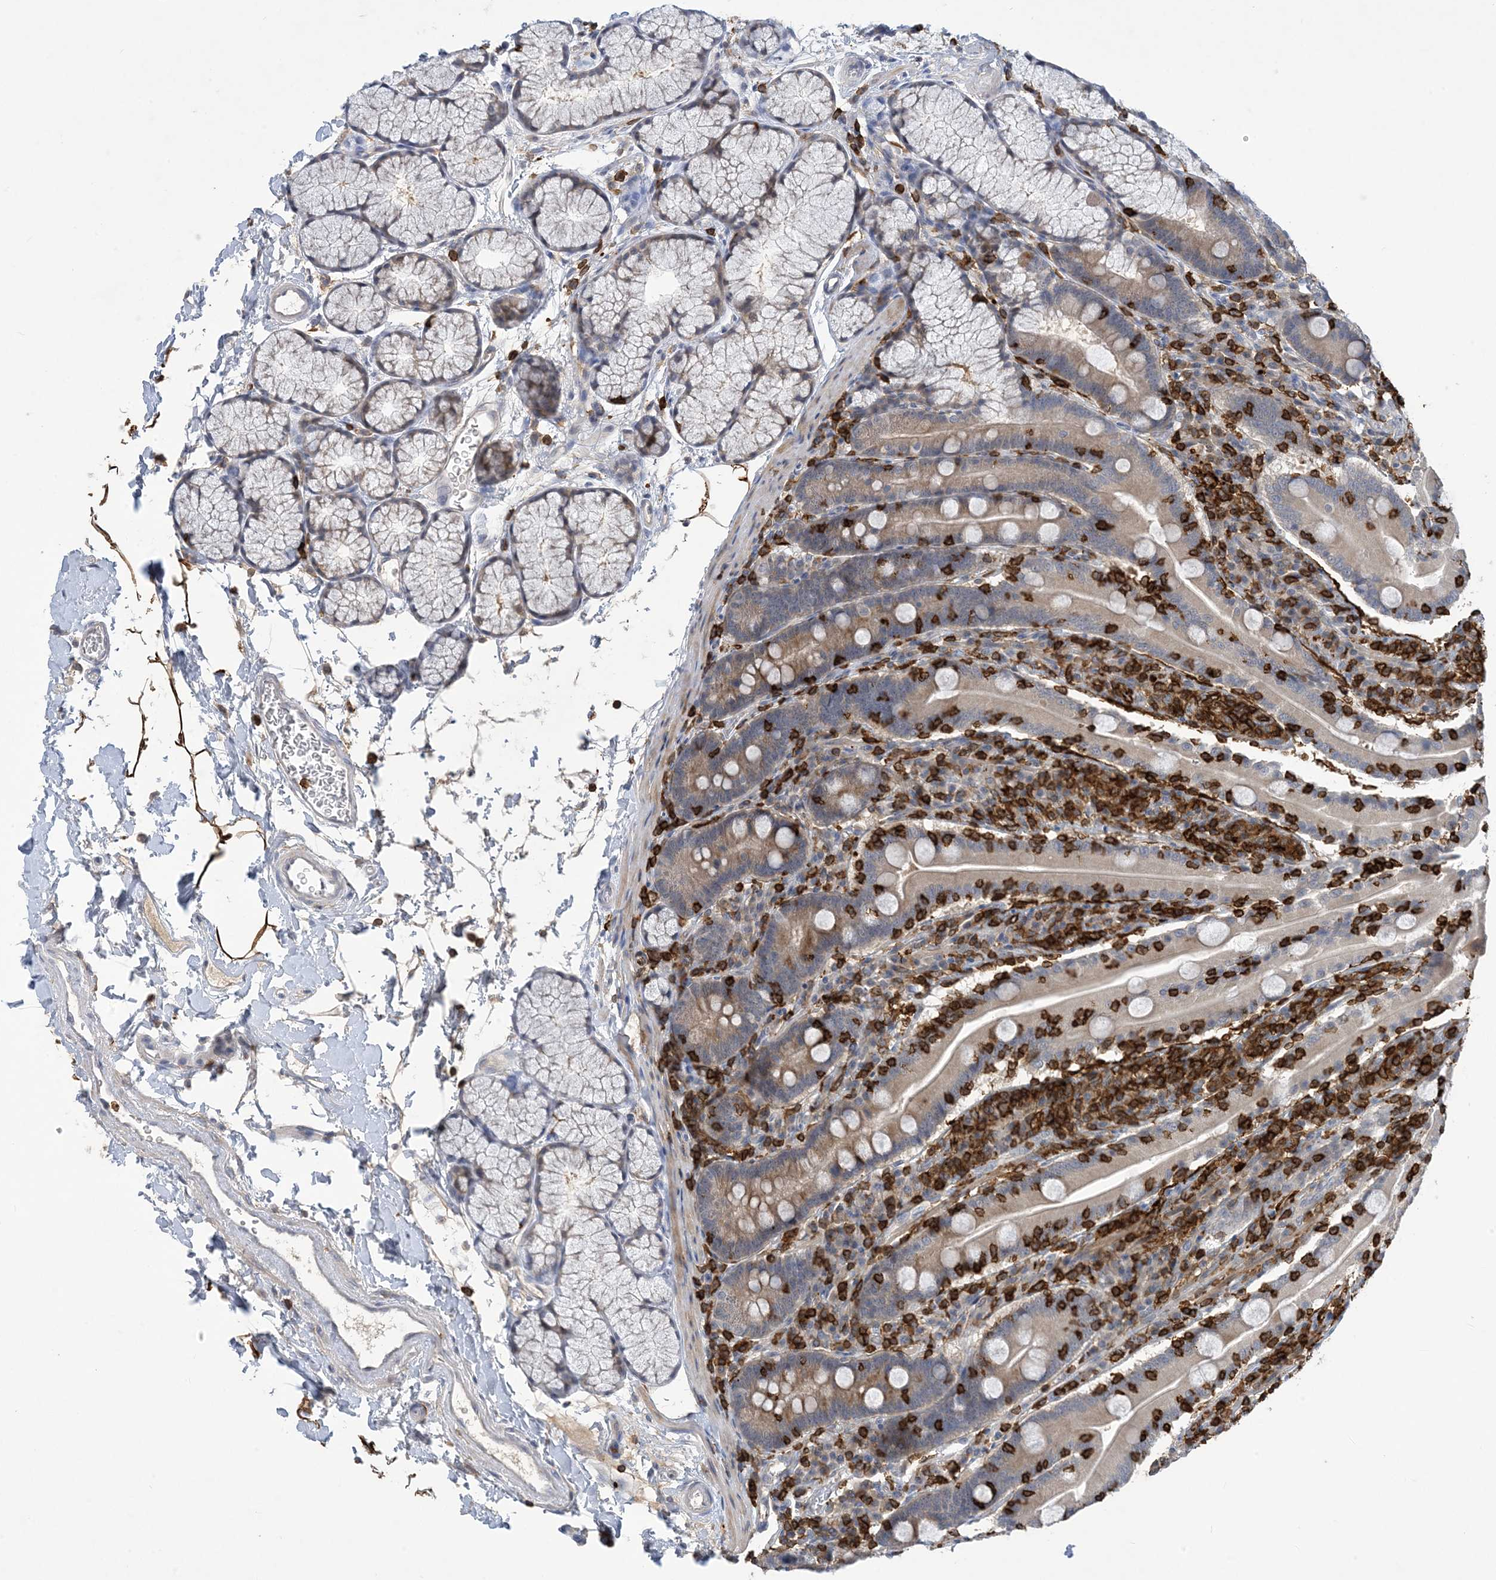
{"staining": {"intensity": "weak", "quantity": "25%-75%", "location": "cytoplasmic/membranous"}, "tissue": "duodenum", "cell_type": "Glandular cells", "image_type": "normal", "snomed": [{"axis": "morphology", "description": "Normal tissue, NOS"}, {"axis": "topography", "description": "Duodenum"}], "caption": "A brown stain shows weak cytoplasmic/membranous staining of a protein in glandular cells of benign duodenum. The protein is shown in brown color, while the nuclei are stained blue.", "gene": "AK9", "patient": {"sex": "male", "age": 35}}